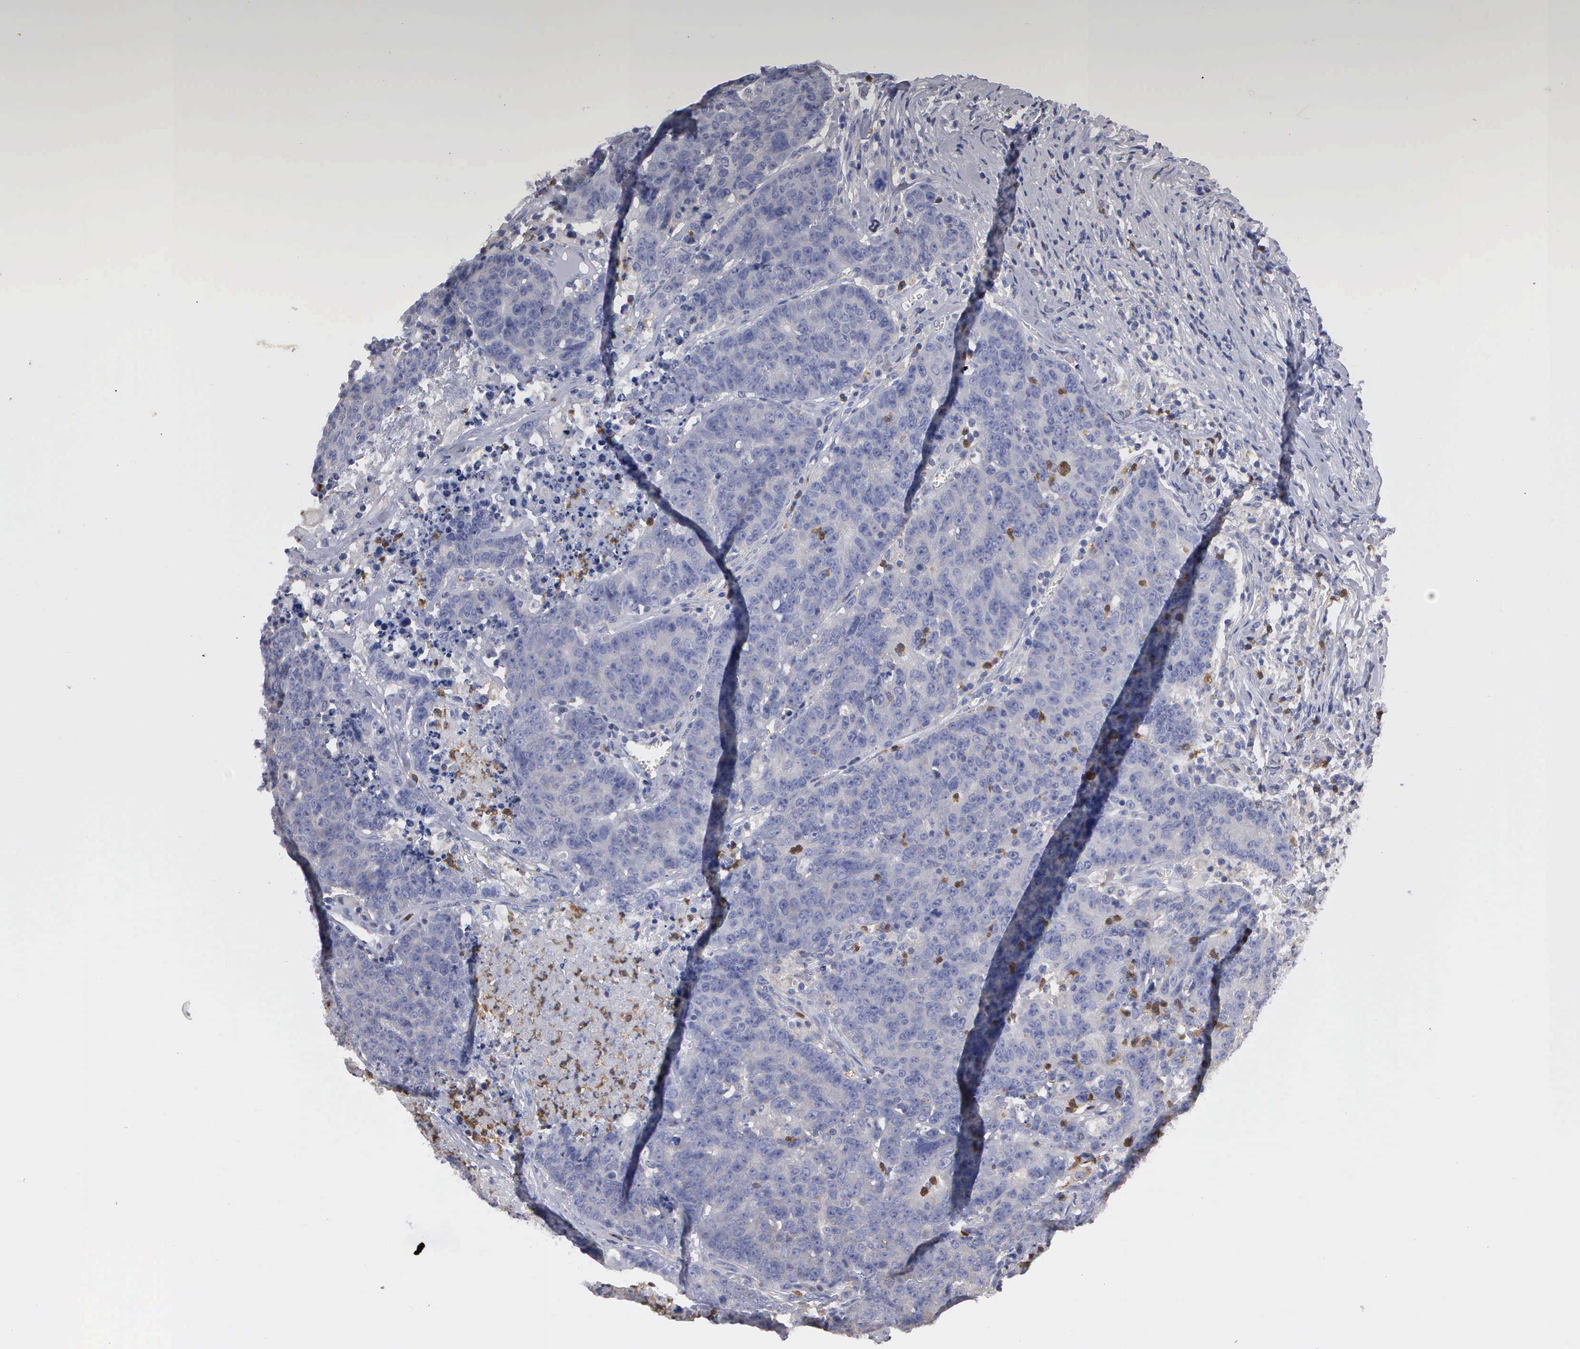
{"staining": {"intensity": "negative", "quantity": "none", "location": "none"}, "tissue": "colorectal cancer", "cell_type": "Tumor cells", "image_type": "cancer", "snomed": [{"axis": "morphology", "description": "Adenocarcinoma, NOS"}, {"axis": "topography", "description": "Colon"}], "caption": "Colorectal cancer was stained to show a protein in brown. There is no significant expression in tumor cells.", "gene": "G6PD", "patient": {"sex": "female", "age": 53}}